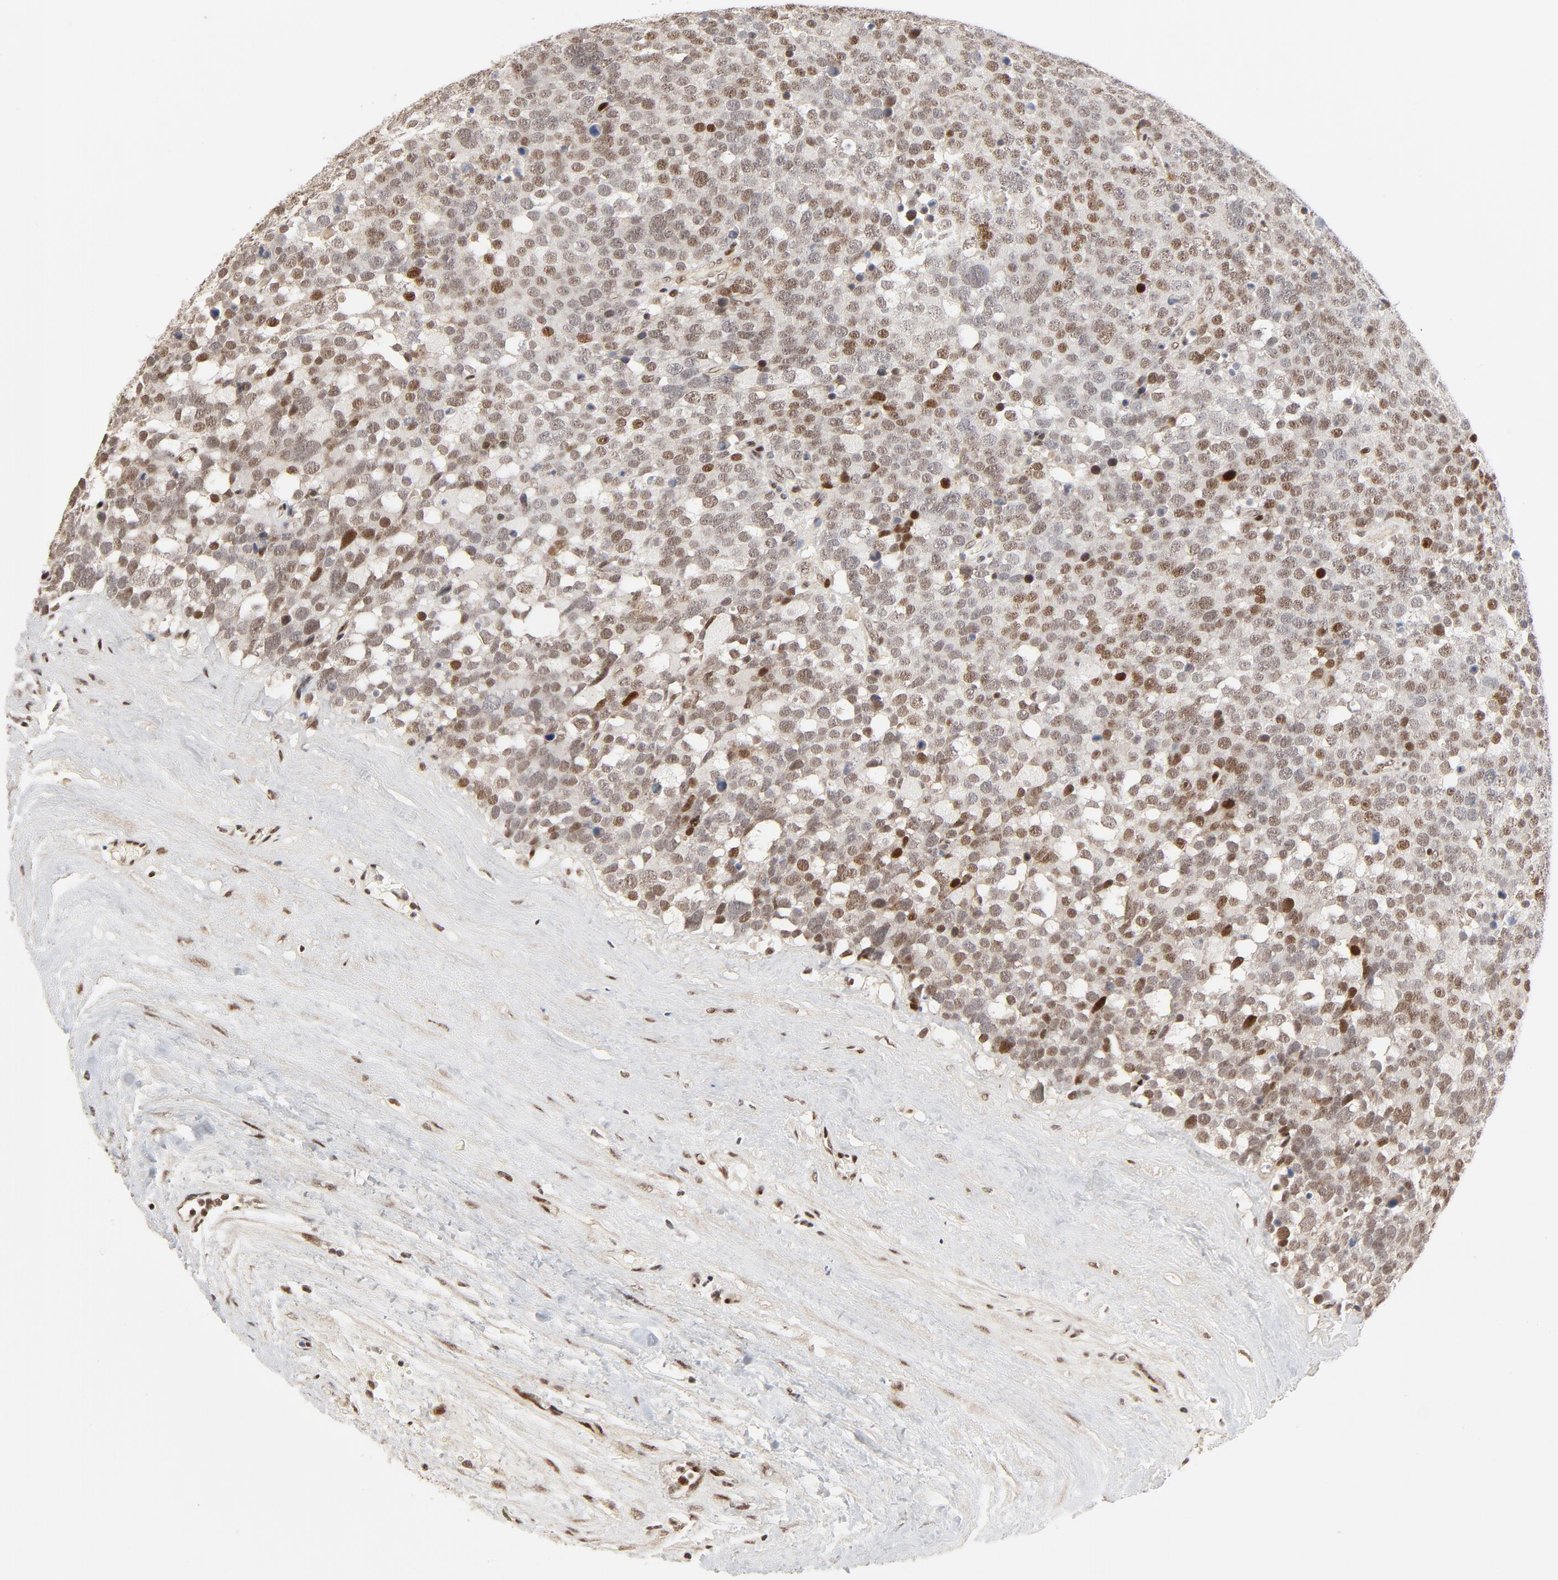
{"staining": {"intensity": "moderate", "quantity": "25%-75%", "location": "nuclear"}, "tissue": "testis cancer", "cell_type": "Tumor cells", "image_type": "cancer", "snomed": [{"axis": "morphology", "description": "Seminoma, NOS"}, {"axis": "topography", "description": "Testis"}], "caption": "Seminoma (testis) tissue demonstrates moderate nuclear expression in about 25%-75% of tumor cells", "gene": "GTF2I", "patient": {"sex": "male", "age": 71}}